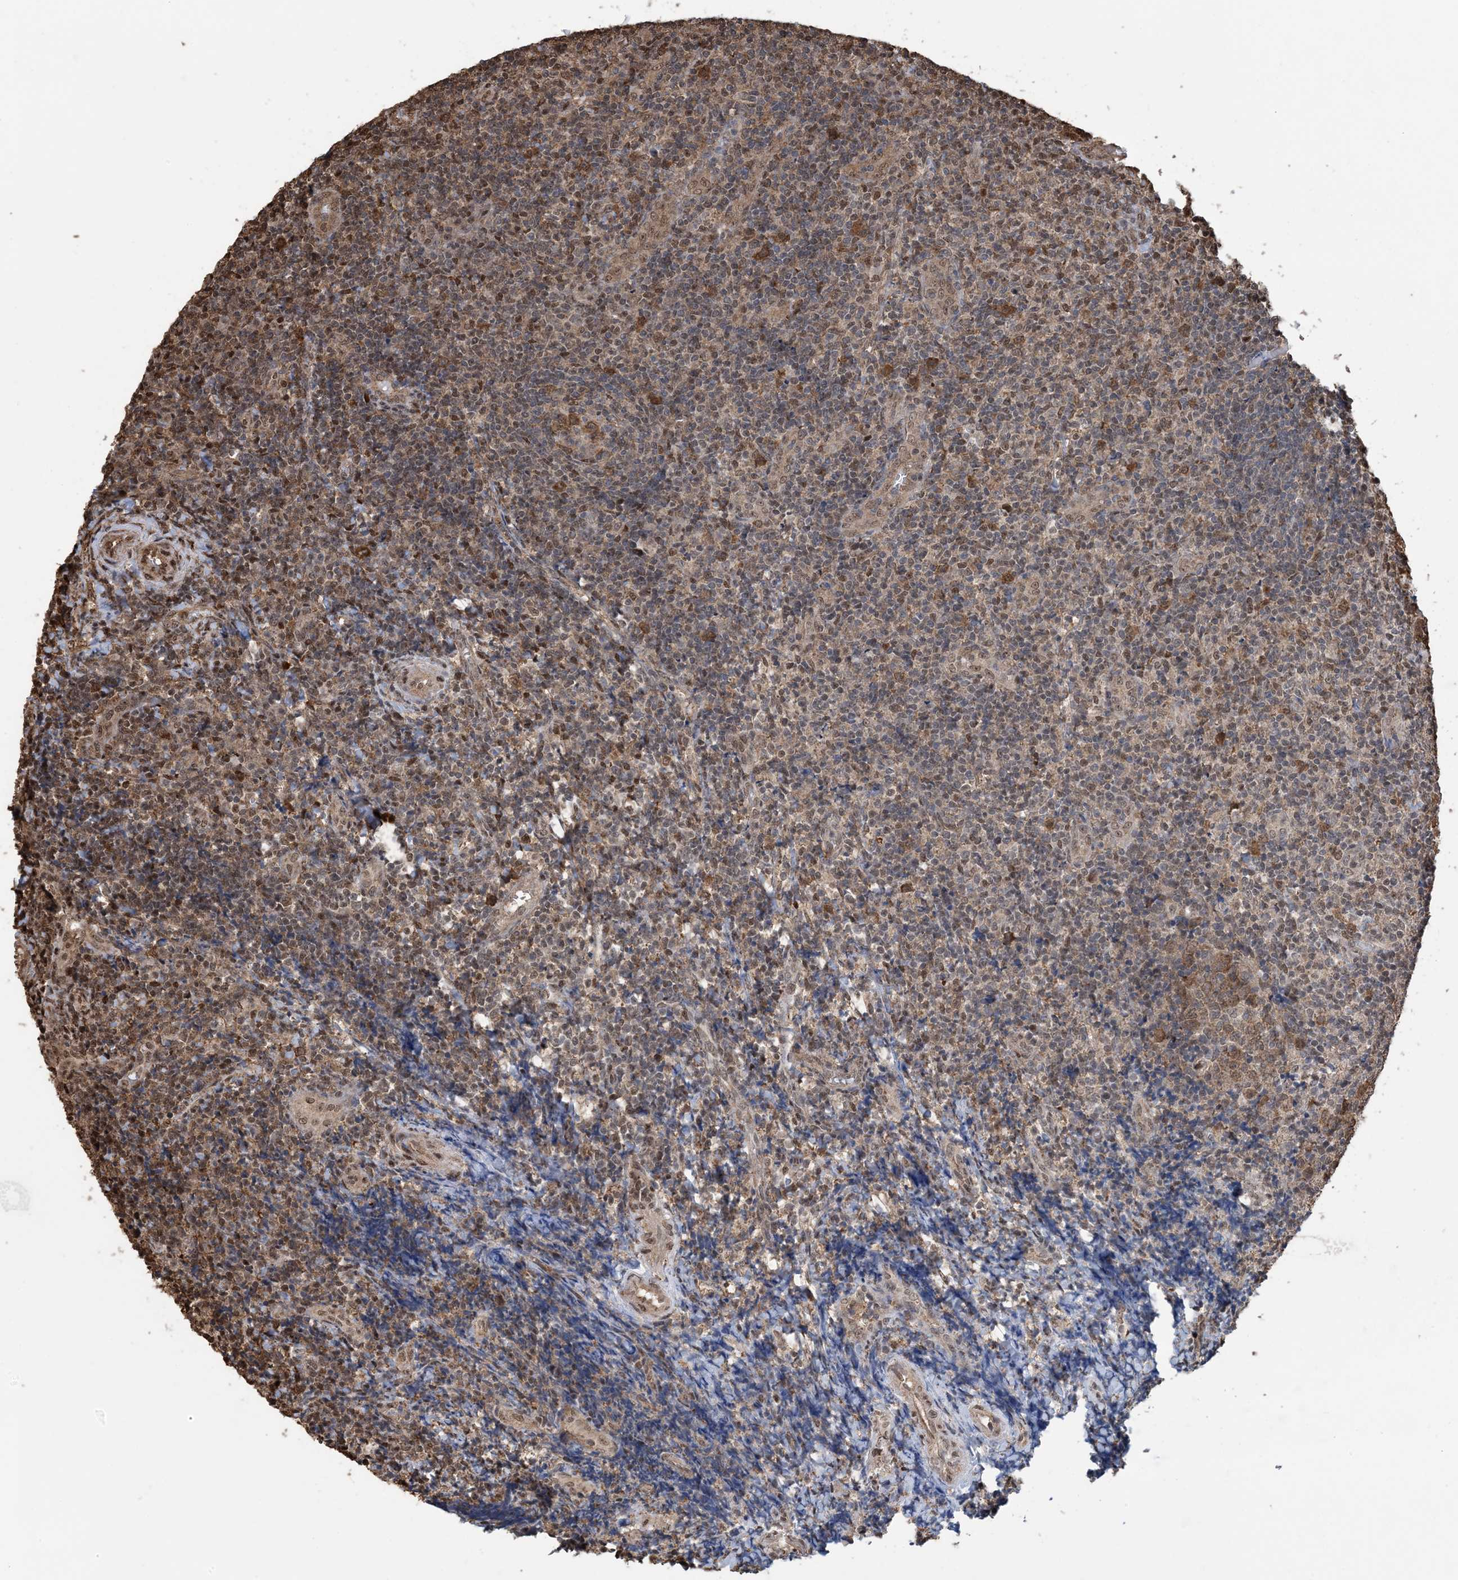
{"staining": {"intensity": "moderate", "quantity": ">75%", "location": "cytoplasmic/membranous"}, "tissue": "tonsil", "cell_type": "Germinal center cells", "image_type": "normal", "snomed": [{"axis": "morphology", "description": "Normal tissue, NOS"}, {"axis": "topography", "description": "Tonsil"}], "caption": "Moderate cytoplasmic/membranous positivity for a protein is seen in approximately >75% of germinal center cells of benign tonsil using immunohistochemistry.", "gene": "HSPA1A", "patient": {"sex": "female", "age": 19}}